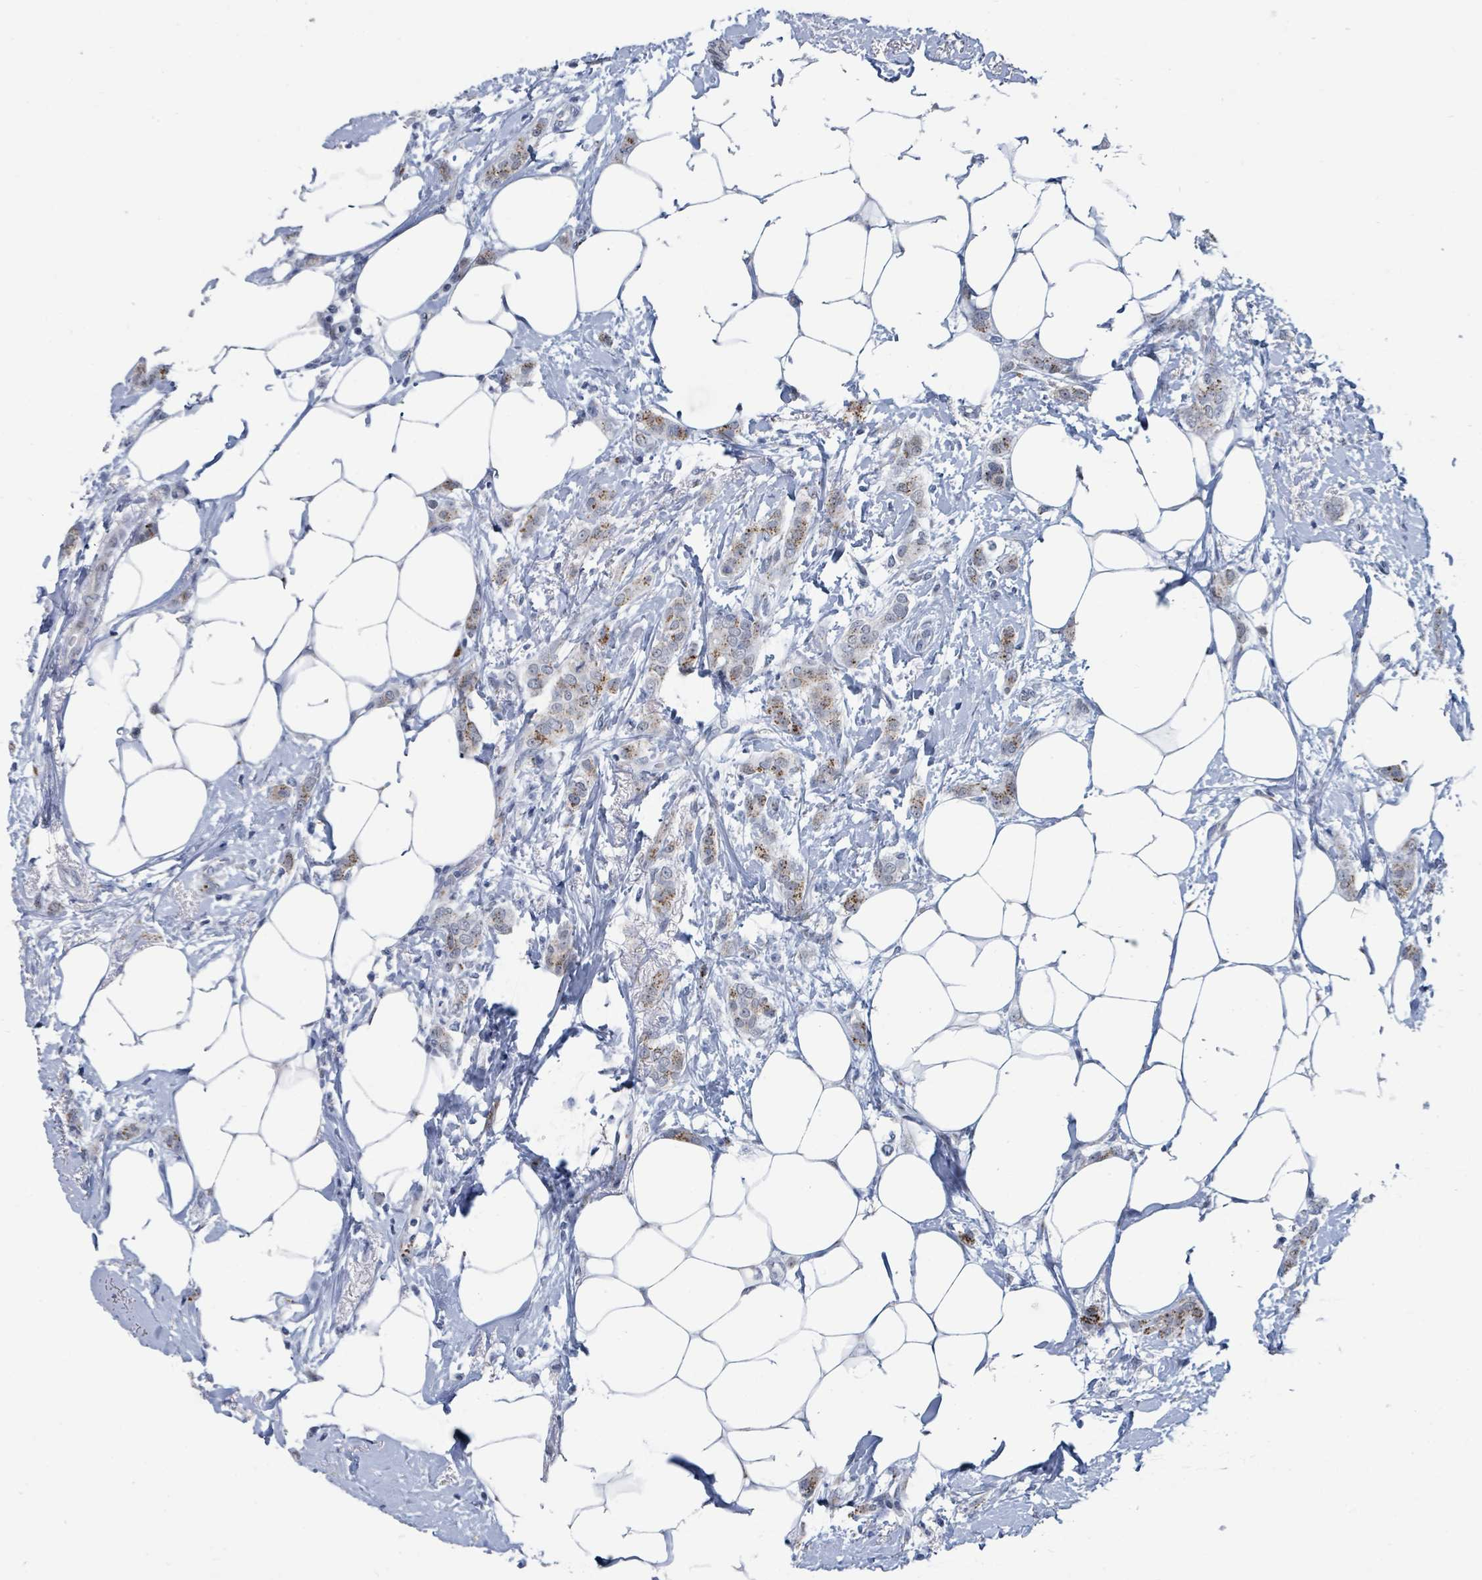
{"staining": {"intensity": "strong", "quantity": "25%-75%", "location": "cytoplasmic/membranous"}, "tissue": "breast cancer", "cell_type": "Tumor cells", "image_type": "cancer", "snomed": [{"axis": "morphology", "description": "Duct carcinoma"}, {"axis": "topography", "description": "Breast"}], "caption": "A photomicrograph showing strong cytoplasmic/membranous positivity in approximately 25%-75% of tumor cells in breast cancer (invasive ductal carcinoma), as visualized by brown immunohistochemical staining.", "gene": "DCAF5", "patient": {"sex": "female", "age": 72}}